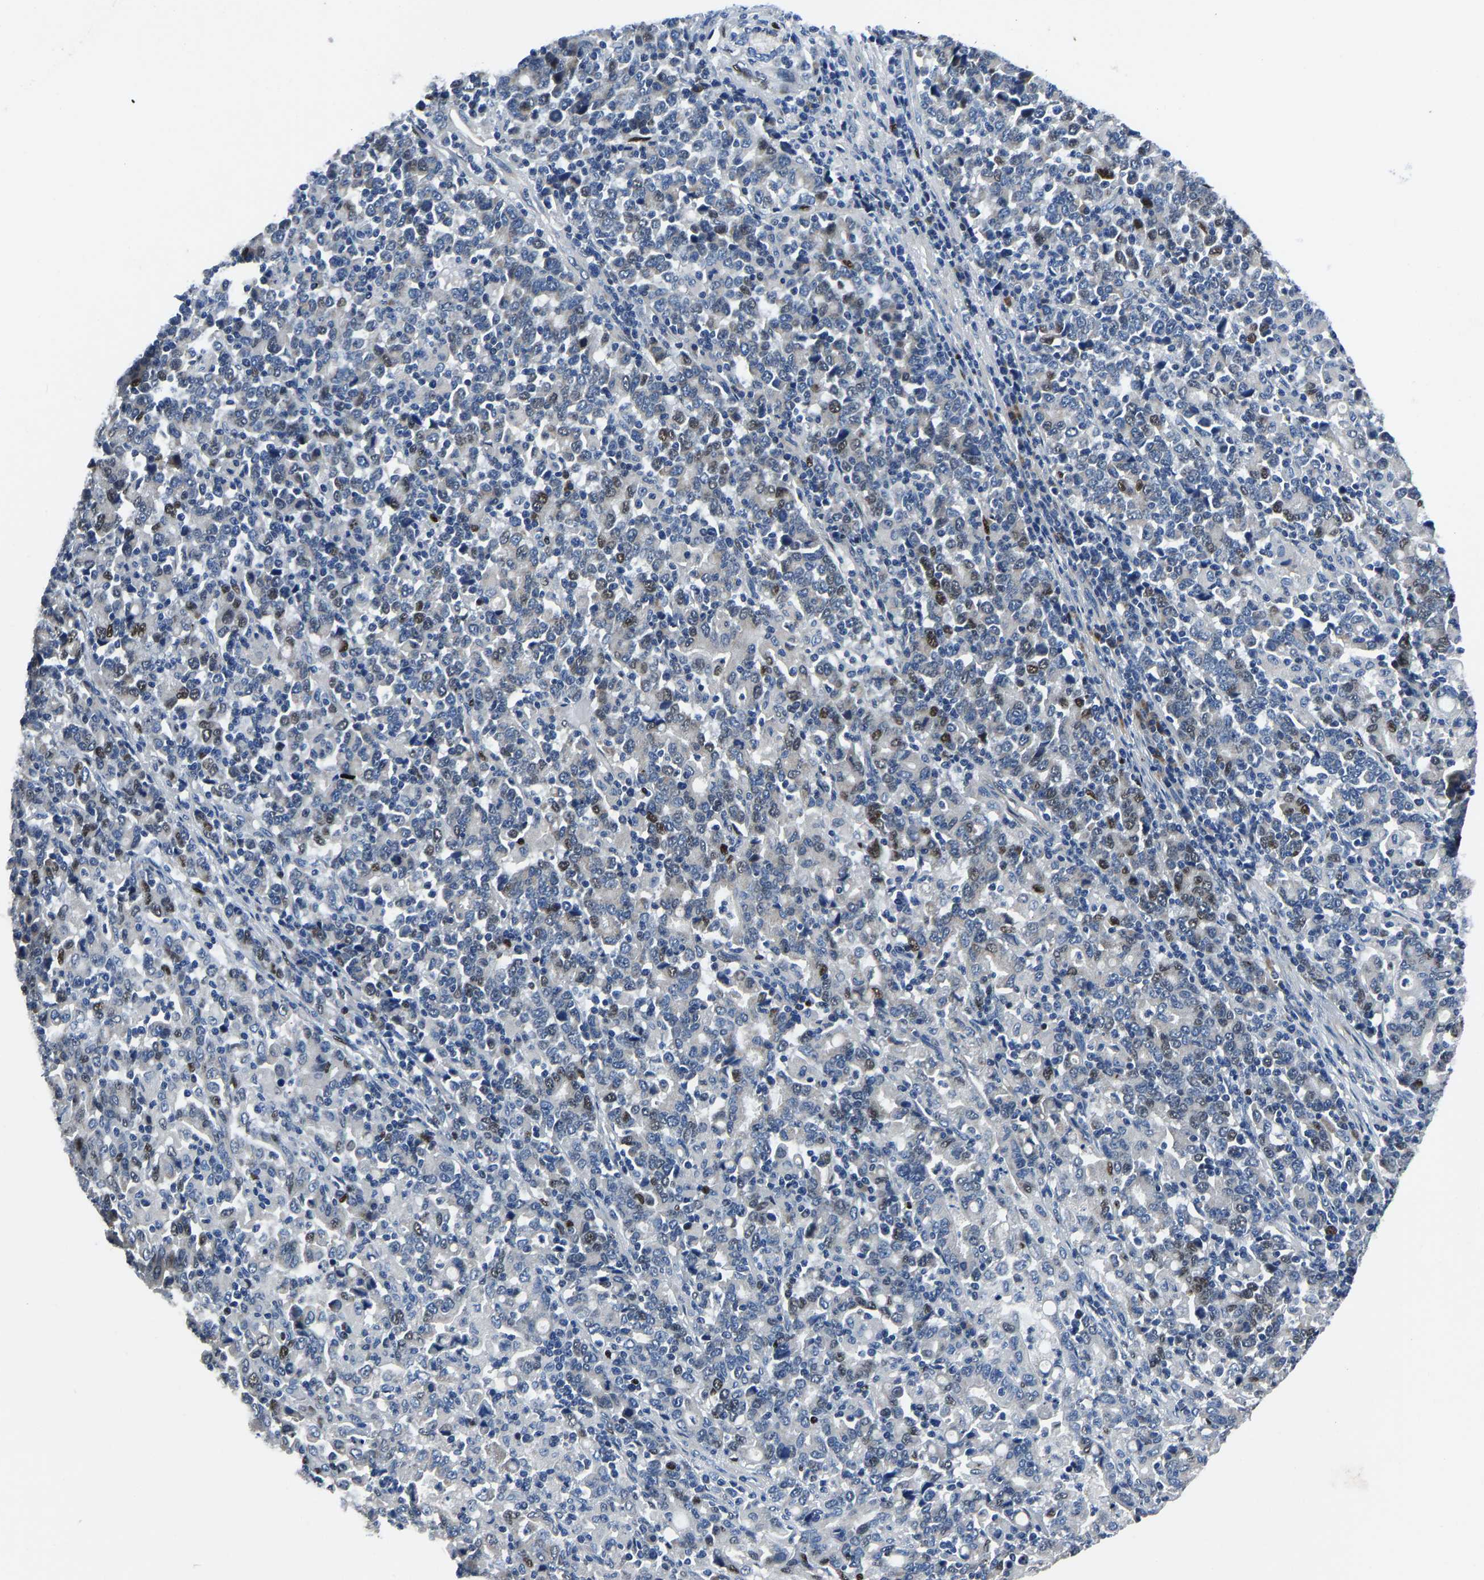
{"staining": {"intensity": "moderate", "quantity": "<25%", "location": "nuclear"}, "tissue": "stomach cancer", "cell_type": "Tumor cells", "image_type": "cancer", "snomed": [{"axis": "morphology", "description": "Adenocarcinoma, NOS"}, {"axis": "topography", "description": "Stomach, upper"}], "caption": "Protein staining by immunohistochemistry demonstrates moderate nuclear expression in about <25% of tumor cells in stomach cancer (adenocarcinoma).", "gene": "EGR1", "patient": {"sex": "male", "age": 69}}